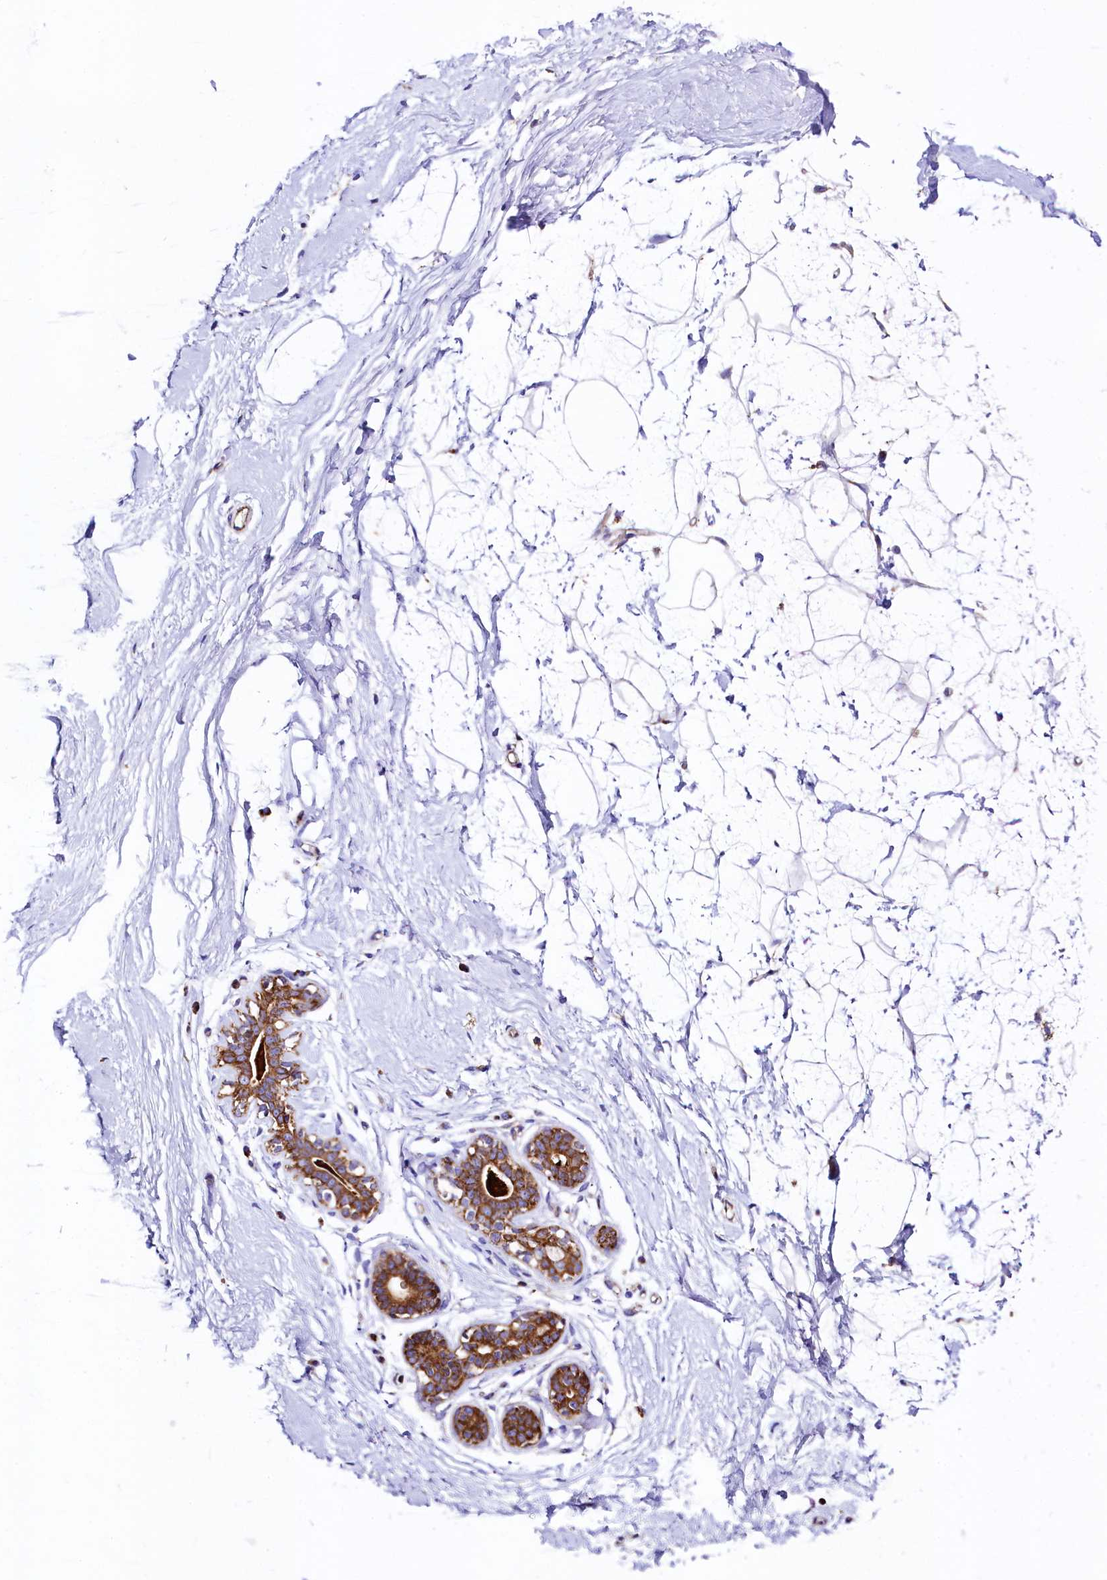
{"staining": {"intensity": "negative", "quantity": "none", "location": "none"}, "tissue": "breast", "cell_type": "Adipocytes", "image_type": "normal", "snomed": [{"axis": "morphology", "description": "Normal tissue, NOS"}, {"axis": "morphology", "description": "Adenoma, NOS"}, {"axis": "topography", "description": "Breast"}], "caption": "The immunohistochemistry image has no significant staining in adipocytes of breast. (DAB IHC visualized using brightfield microscopy, high magnification).", "gene": "CLYBL", "patient": {"sex": "female", "age": 23}}